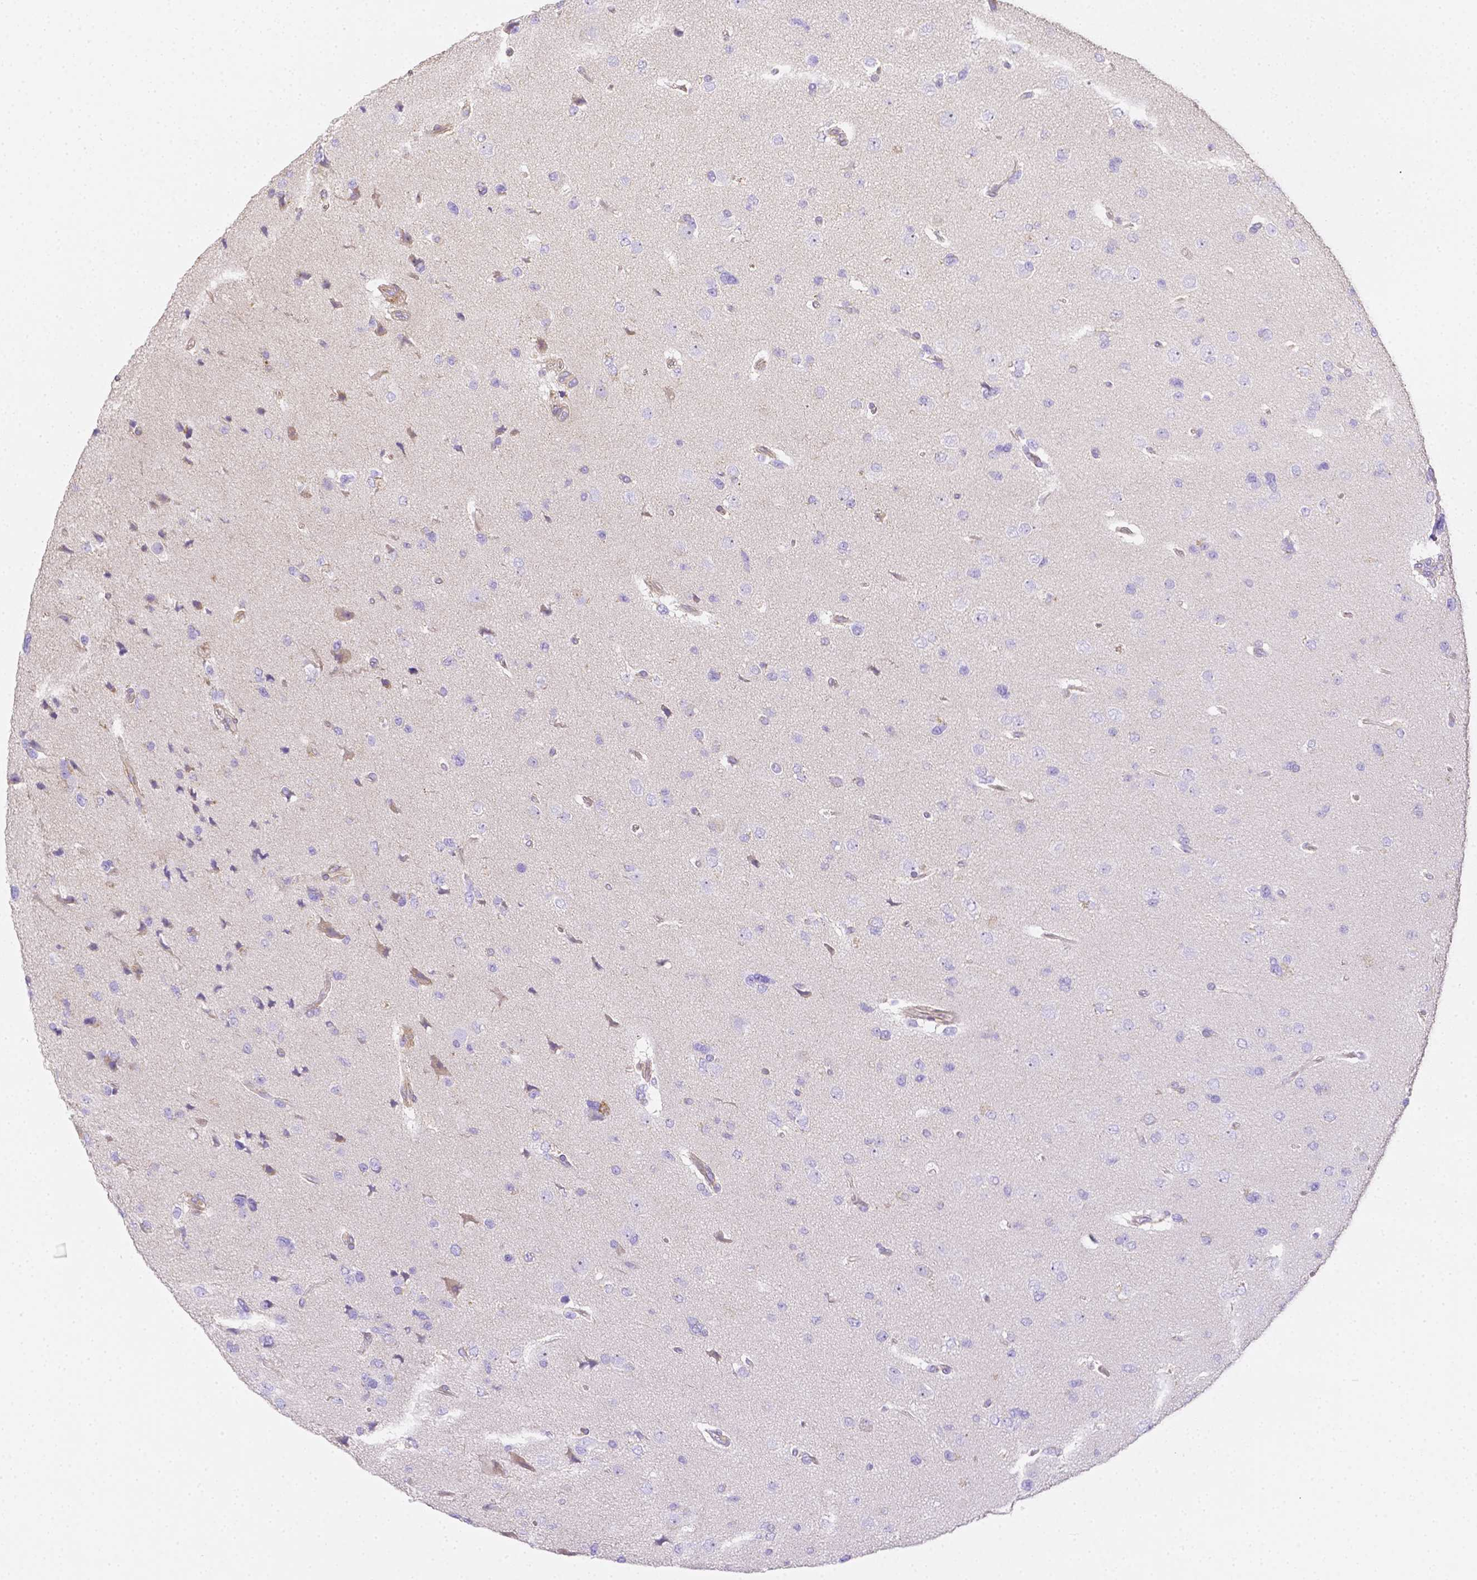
{"staining": {"intensity": "negative", "quantity": "none", "location": "none"}, "tissue": "glioma", "cell_type": "Tumor cells", "image_type": "cancer", "snomed": [{"axis": "morphology", "description": "Glioma, malignant, Low grade"}, {"axis": "topography", "description": "Brain"}], "caption": "Histopathology image shows no protein positivity in tumor cells of low-grade glioma (malignant) tissue. Brightfield microscopy of immunohistochemistry stained with DAB (brown) and hematoxylin (blue), captured at high magnification.", "gene": "ASAH2", "patient": {"sex": "female", "age": 55}}